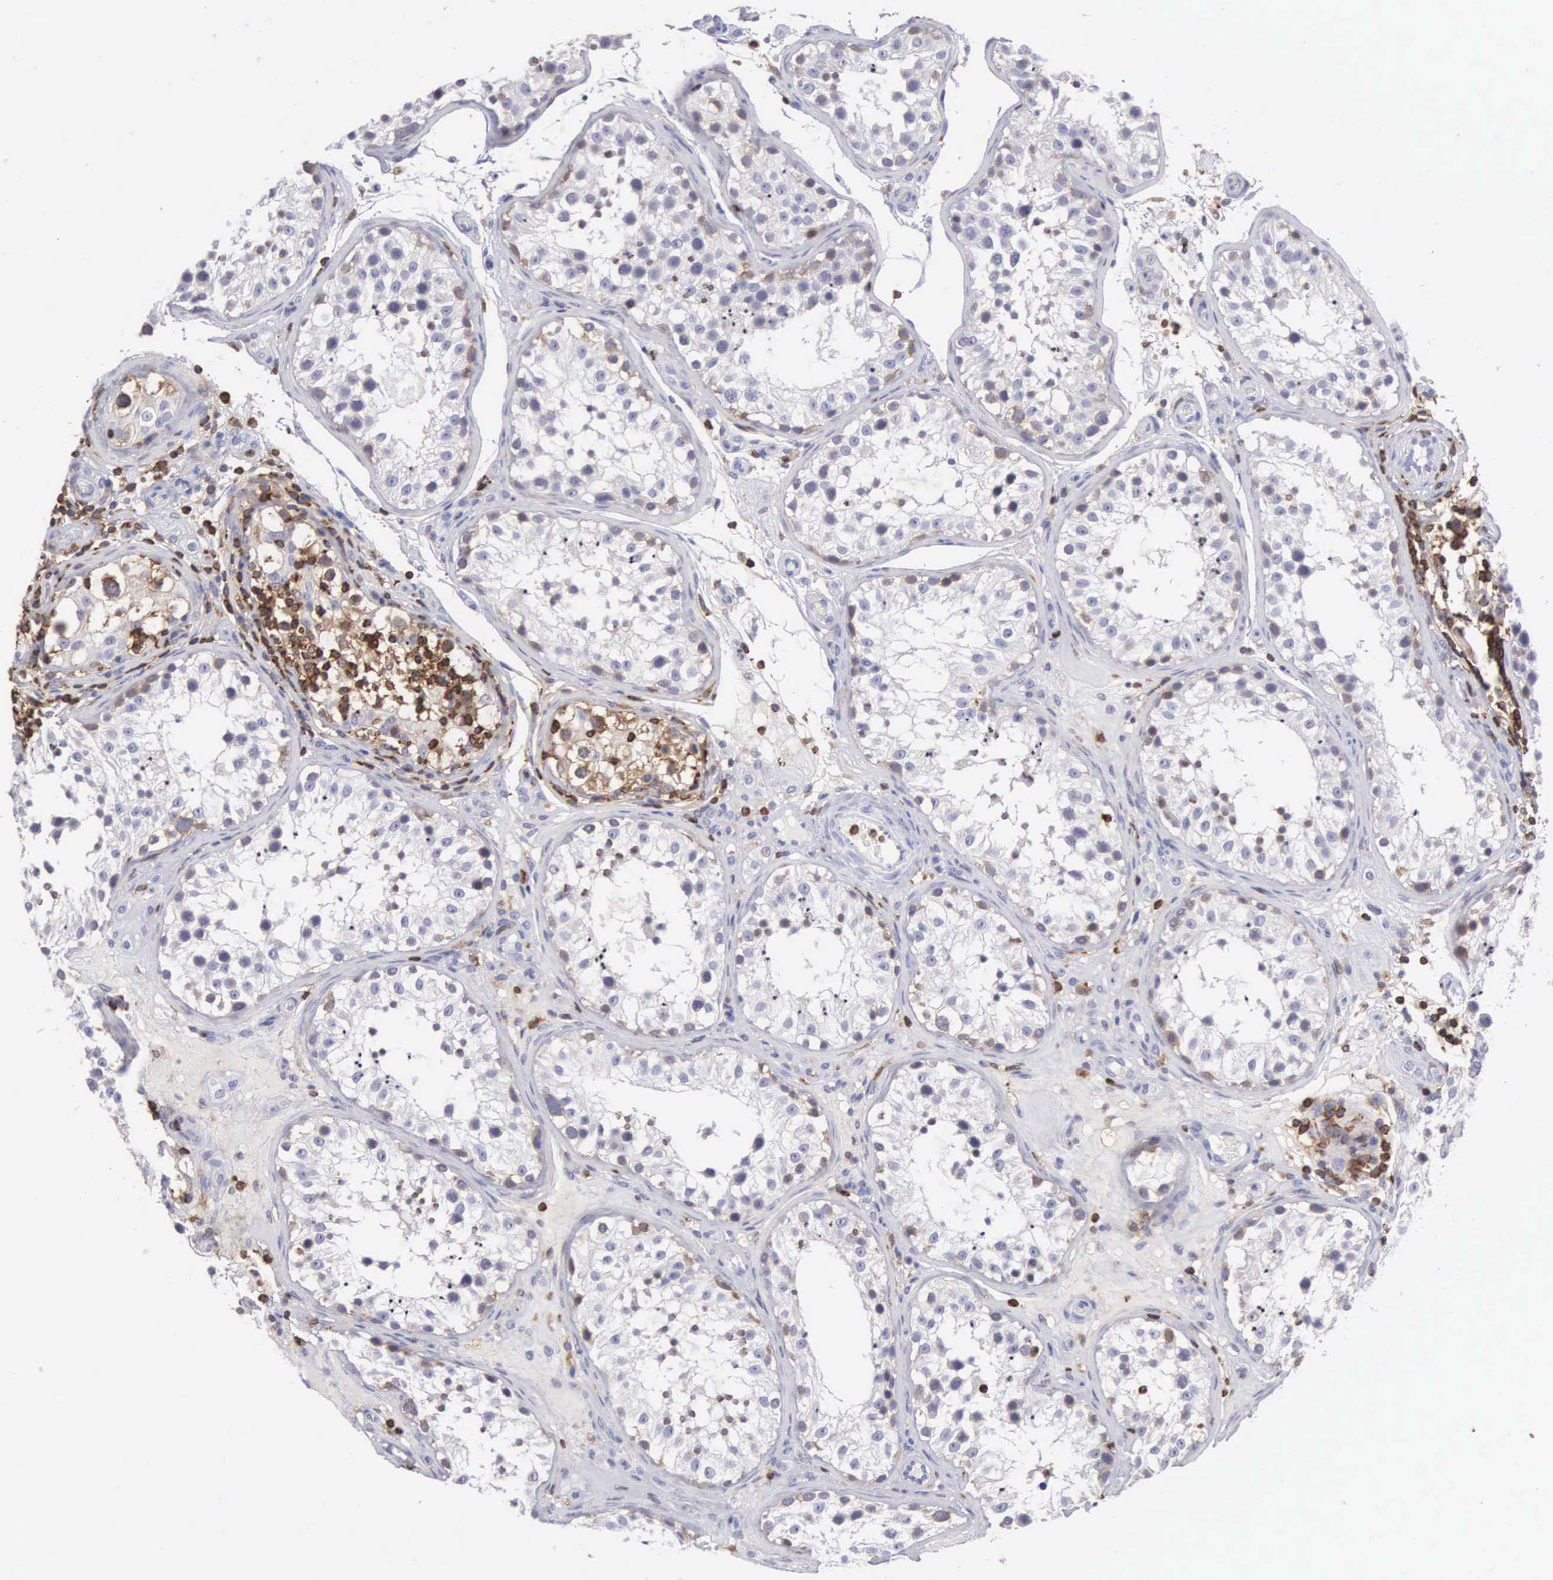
{"staining": {"intensity": "strong", "quantity": "25%-75%", "location": "cytoplasmic/membranous,nuclear"}, "tissue": "testis", "cell_type": "Cells in seminiferous ducts", "image_type": "normal", "snomed": [{"axis": "morphology", "description": "Normal tissue, NOS"}, {"axis": "topography", "description": "Testis"}], "caption": "Brown immunohistochemical staining in normal human testis demonstrates strong cytoplasmic/membranous,nuclear expression in about 25%-75% of cells in seminiferous ducts. Nuclei are stained in blue.", "gene": "ENSG00000285304", "patient": {"sex": "male", "age": 24}}